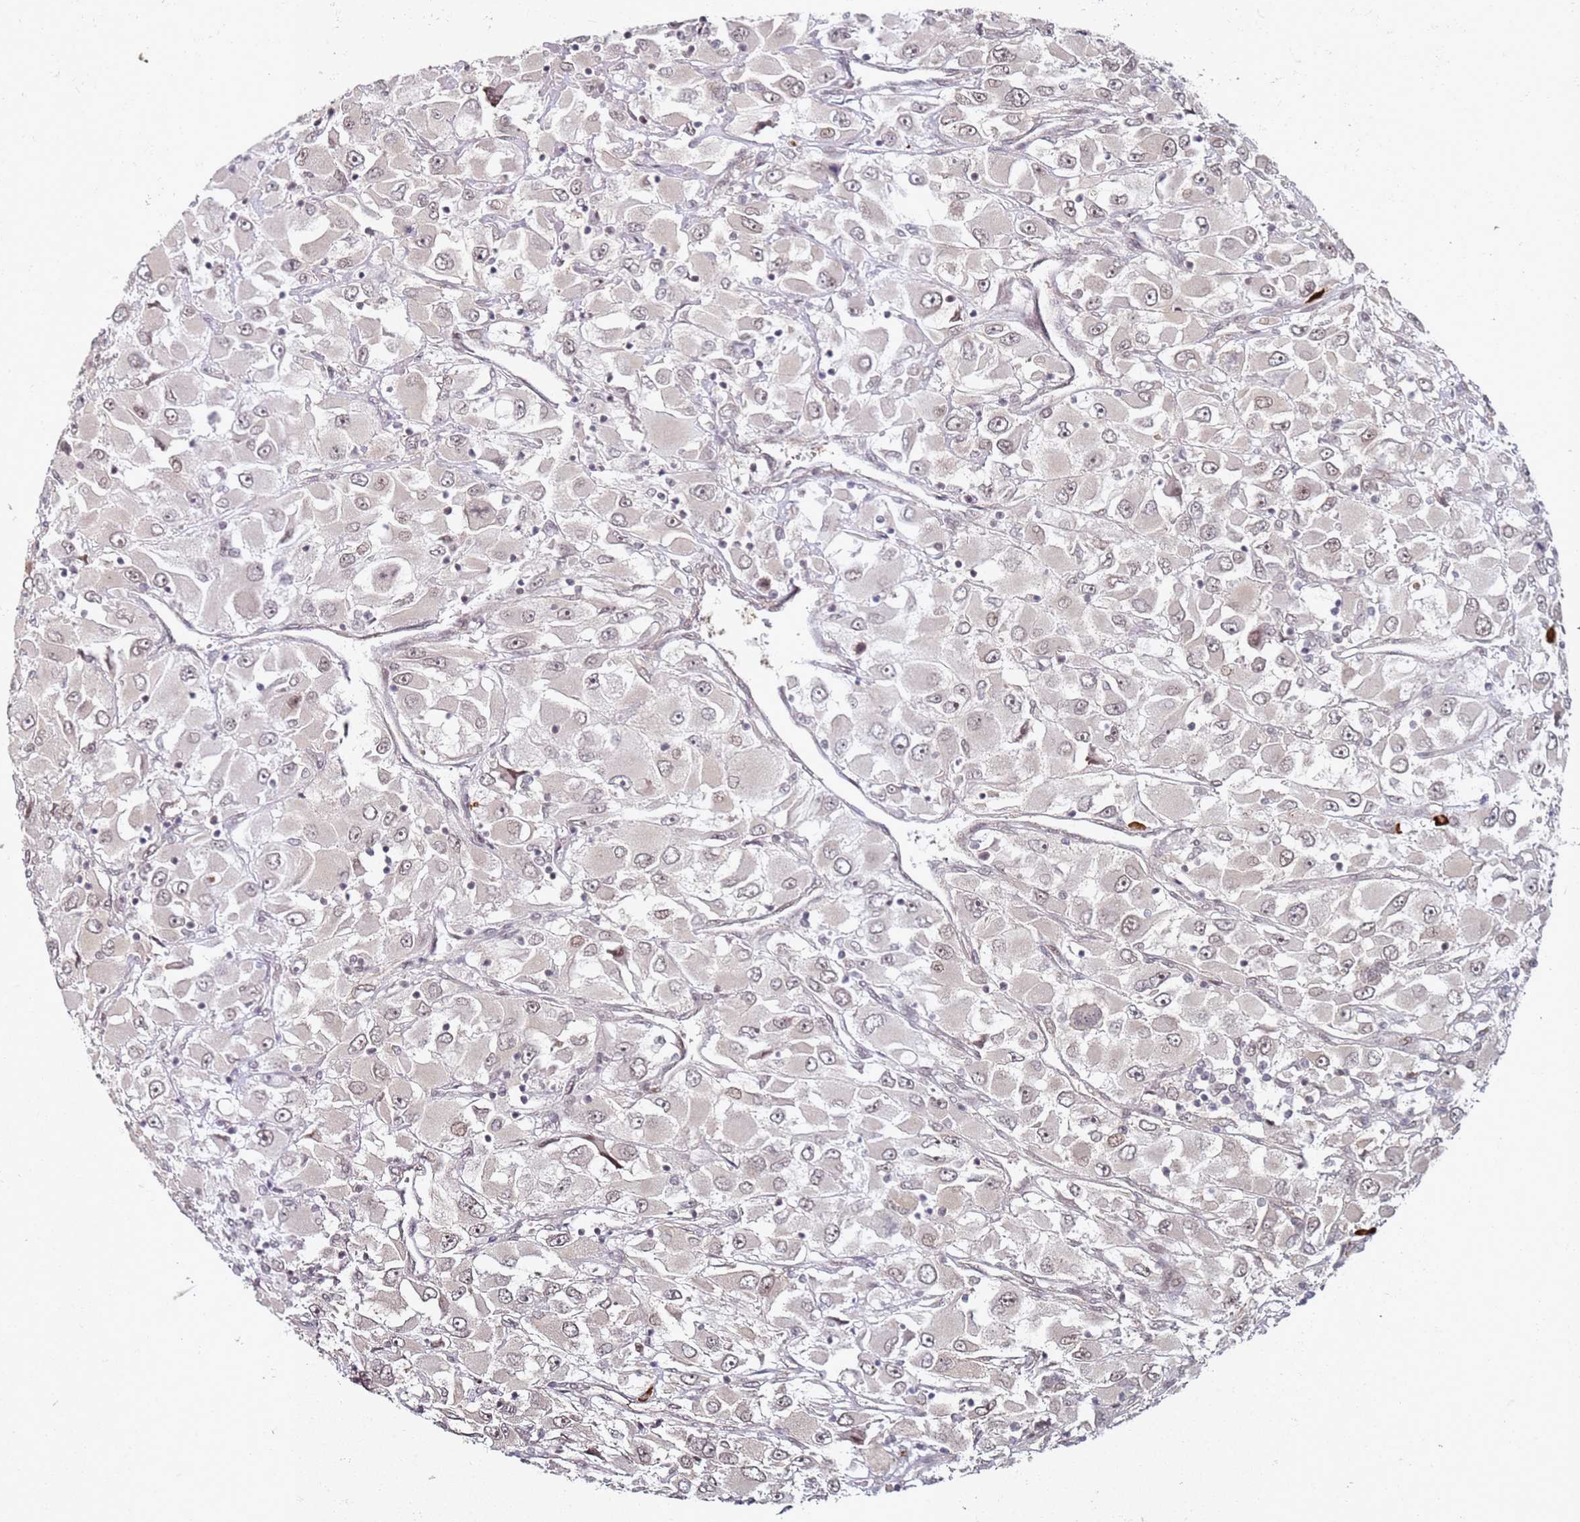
{"staining": {"intensity": "weak", "quantity": ">75%", "location": "nuclear"}, "tissue": "renal cancer", "cell_type": "Tumor cells", "image_type": "cancer", "snomed": [{"axis": "morphology", "description": "Adenocarcinoma, NOS"}, {"axis": "topography", "description": "Kidney"}], "caption": "A brown stain labels weak nuclear expression of a protein in adenocarcinoma (renal) tumor cells.", "gene": "ATF6B", "patient": {"sex": "female", "age": 52}}